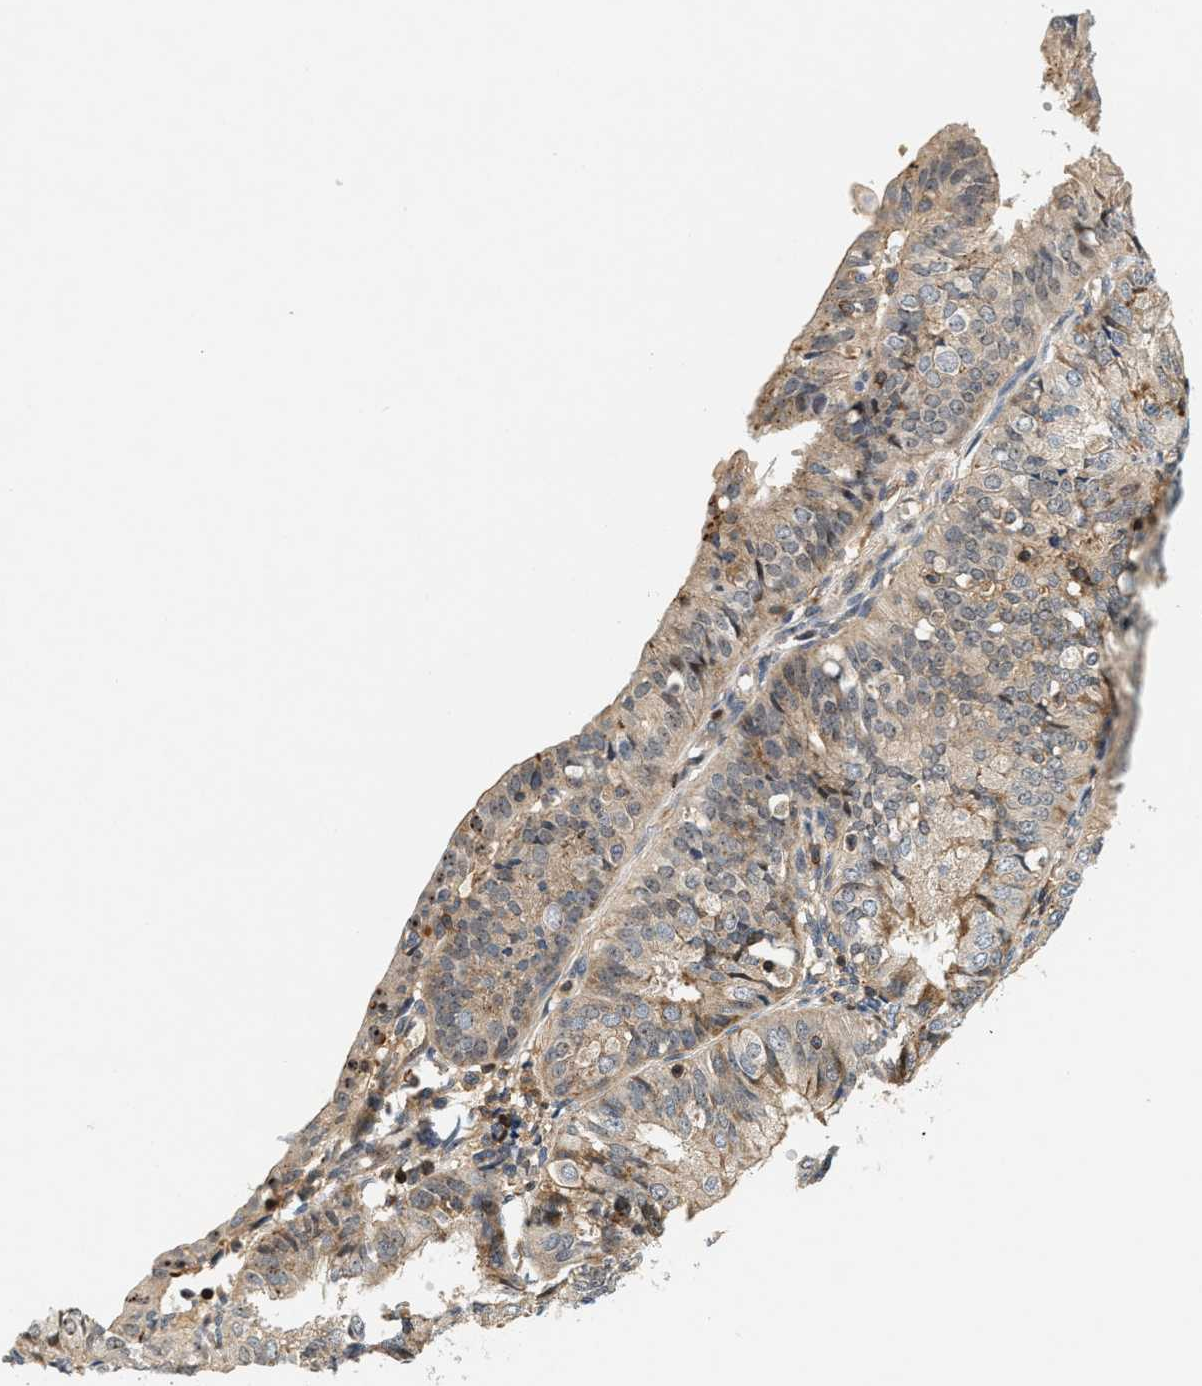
{"staining": {"intensity": "weak", "quantity": ">75%", "location": "cytoplasmic/membranous"}, "tissue": "endometrial cancer", "cell_type": "Tumor cells", "image_type": "cancer", "snomed": [{"axis": "morphology", "description": "Adenocarcinoma, NOS"}, {"axis": "topography", "description": "Endometrium"}], "caption": "Brown immunohistochemical staining in adenocarcinoma (endometrial) displays weak cytoplasmic/membranous positivity in about >75% of tumor cells.", "gene": "SAMD9", "patient": {"sex": "female", "age": 58}}